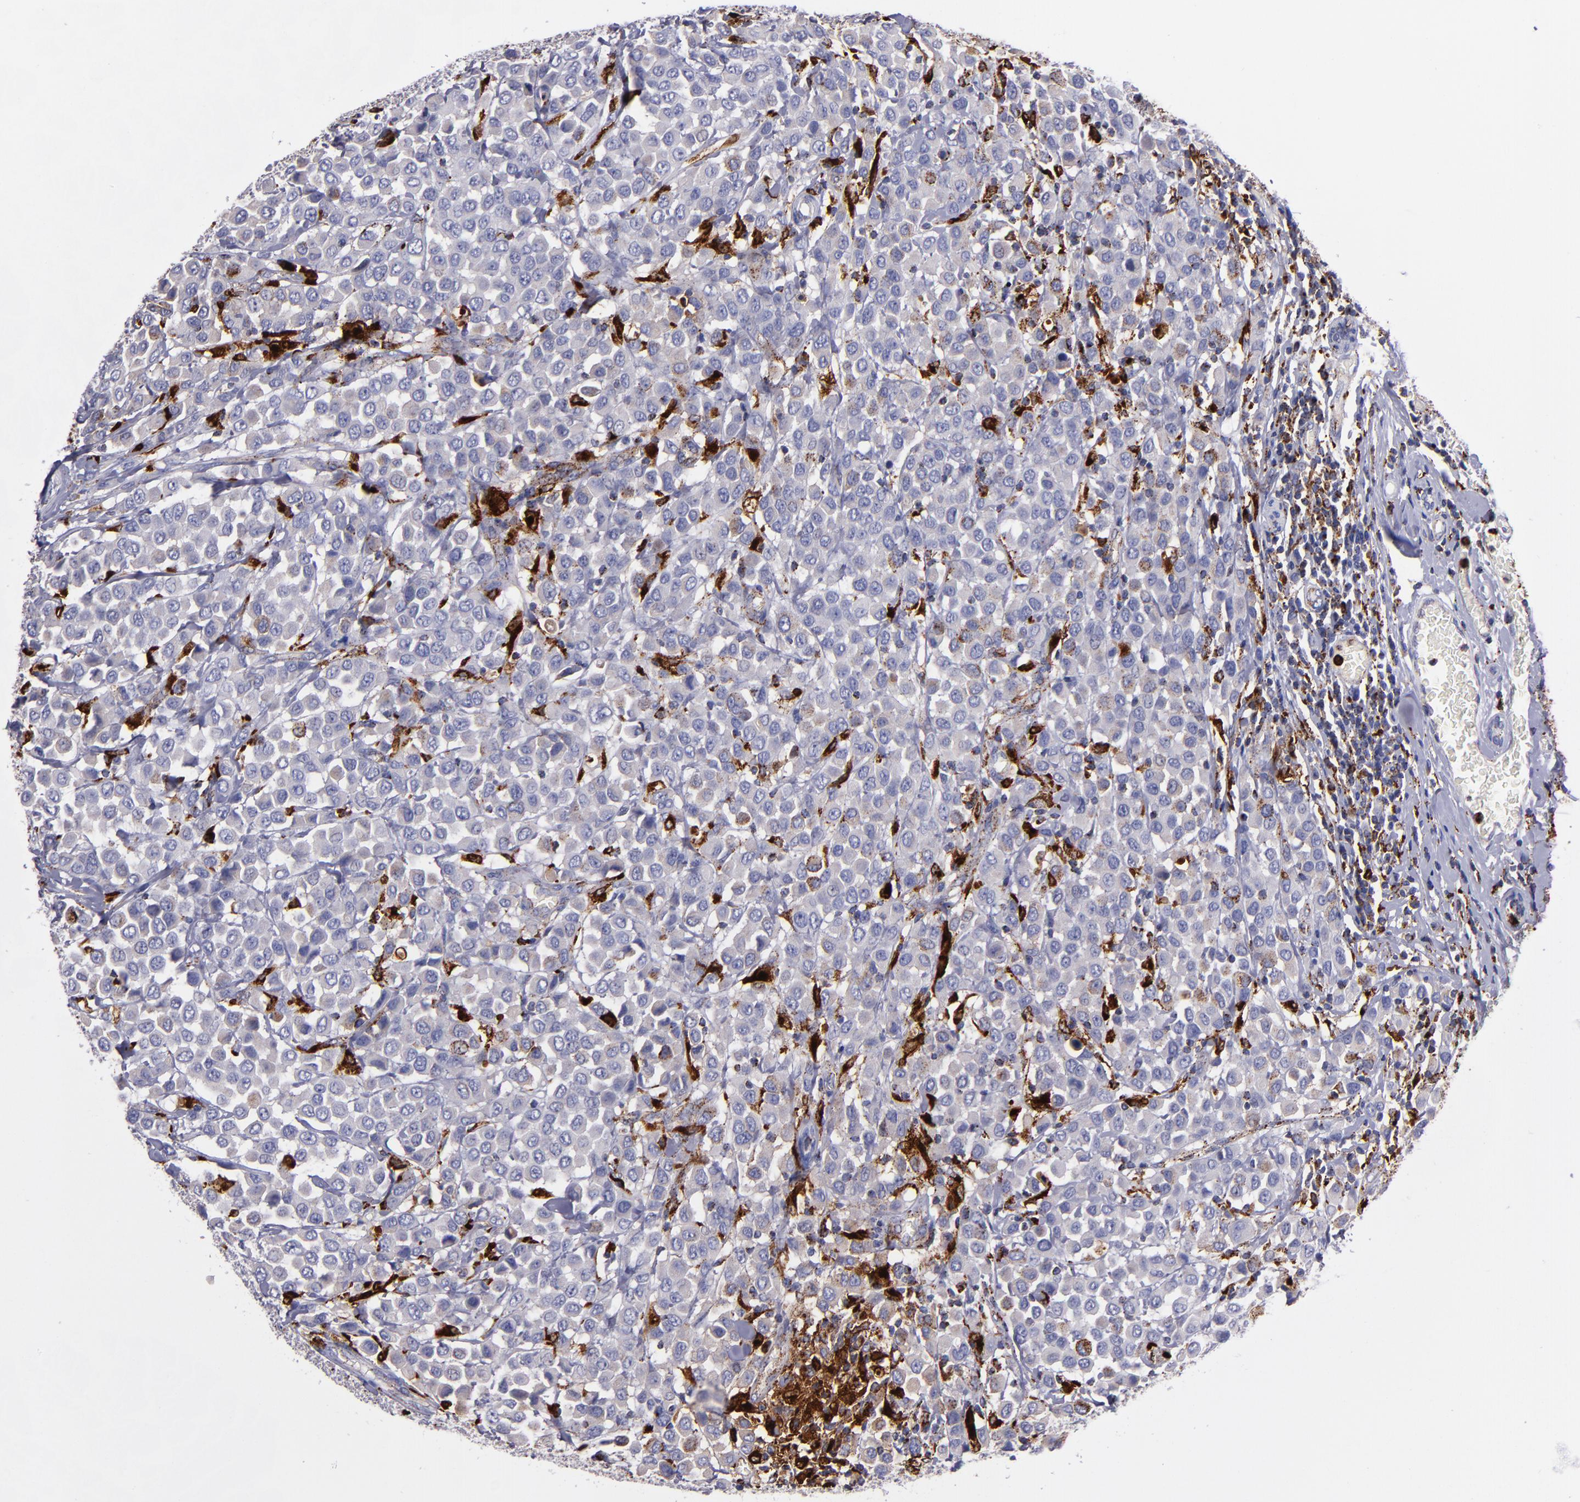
{"staining": {"intensity": "weak", "quantity": ">75%", "location": "cytoplasmic/membranous"}, "tissue": "breast cancer", "cell_type": "Tumor cells", "image_type": "cancer", "snomed": [{"axis": "morphology", "description": "Duct carcinoma"}, {"axis": "topography", "description": "Breast"}], "caption": "Immunohistochemistry (IHC) photomicrograph of neoplastic tissue: breast cancer (intraductal carcinoma) stained using immunohistochemistry reveals low levels of weak protein expression localized specifically in the cytoplasmic/membranous of tumor cells, appearing as a cytoplasmic/membranous brown color.", "gene": "CTSS", "patient": {"sex": "female", "age": 61}}